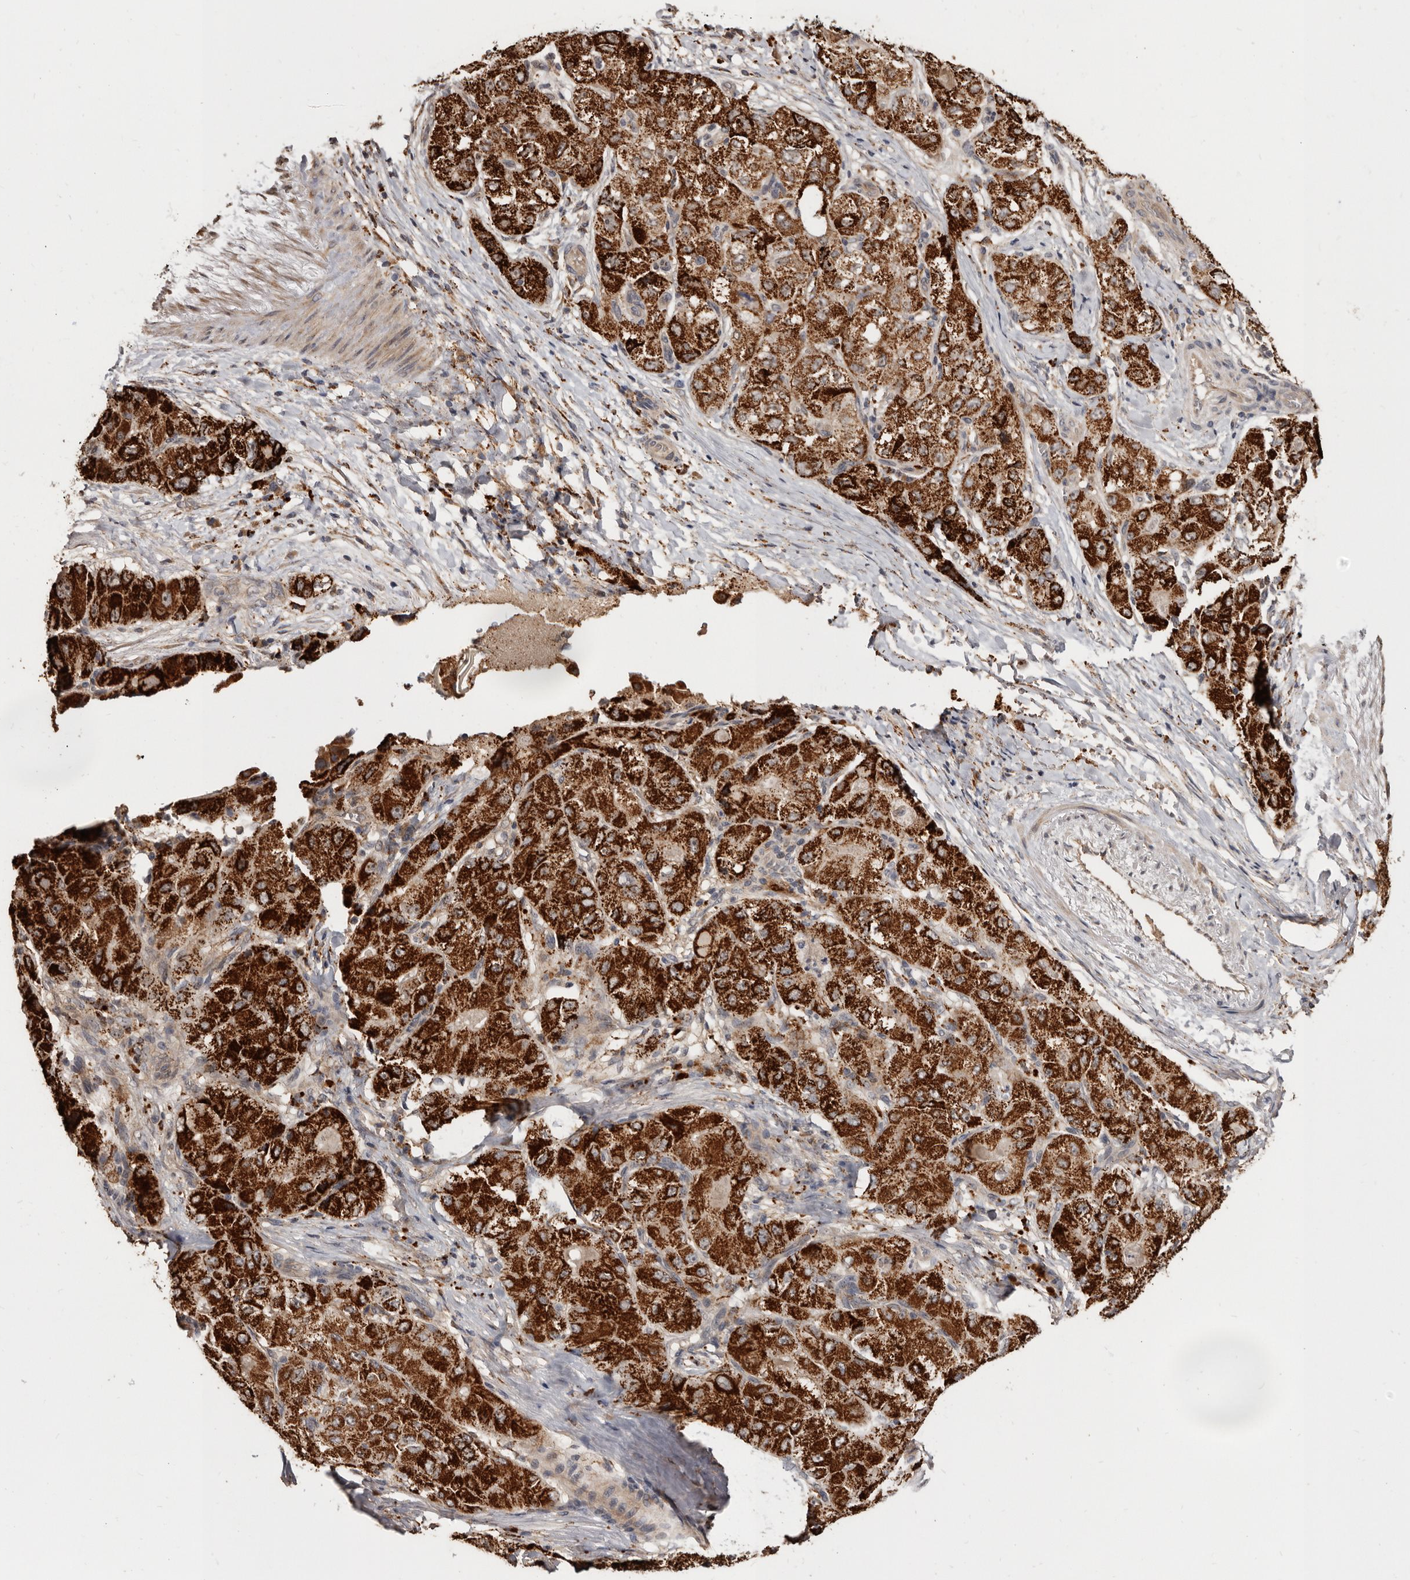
{"staining": {"intensity": "strong", "quantity": ">75%", "location": "cytoplasmic/membranous"}, "tissue": "liver cancer", "cell_type": "Tumor cells", "image_type": "cancer", "snomed": [{"axis": "morphology", "description": "Carcinoma, Hepatocellular, NOS"}, {"axis": "topography", "description": "Liver"}], "caption": "This is a micrograph of IHC staining of hepatocellular carcinoma (liver), which shows strong expression in the cytoplasmic/membranous of tumor cells.", "gene": "AKAP7", "patient": {"sex": "male", "age": 80}}